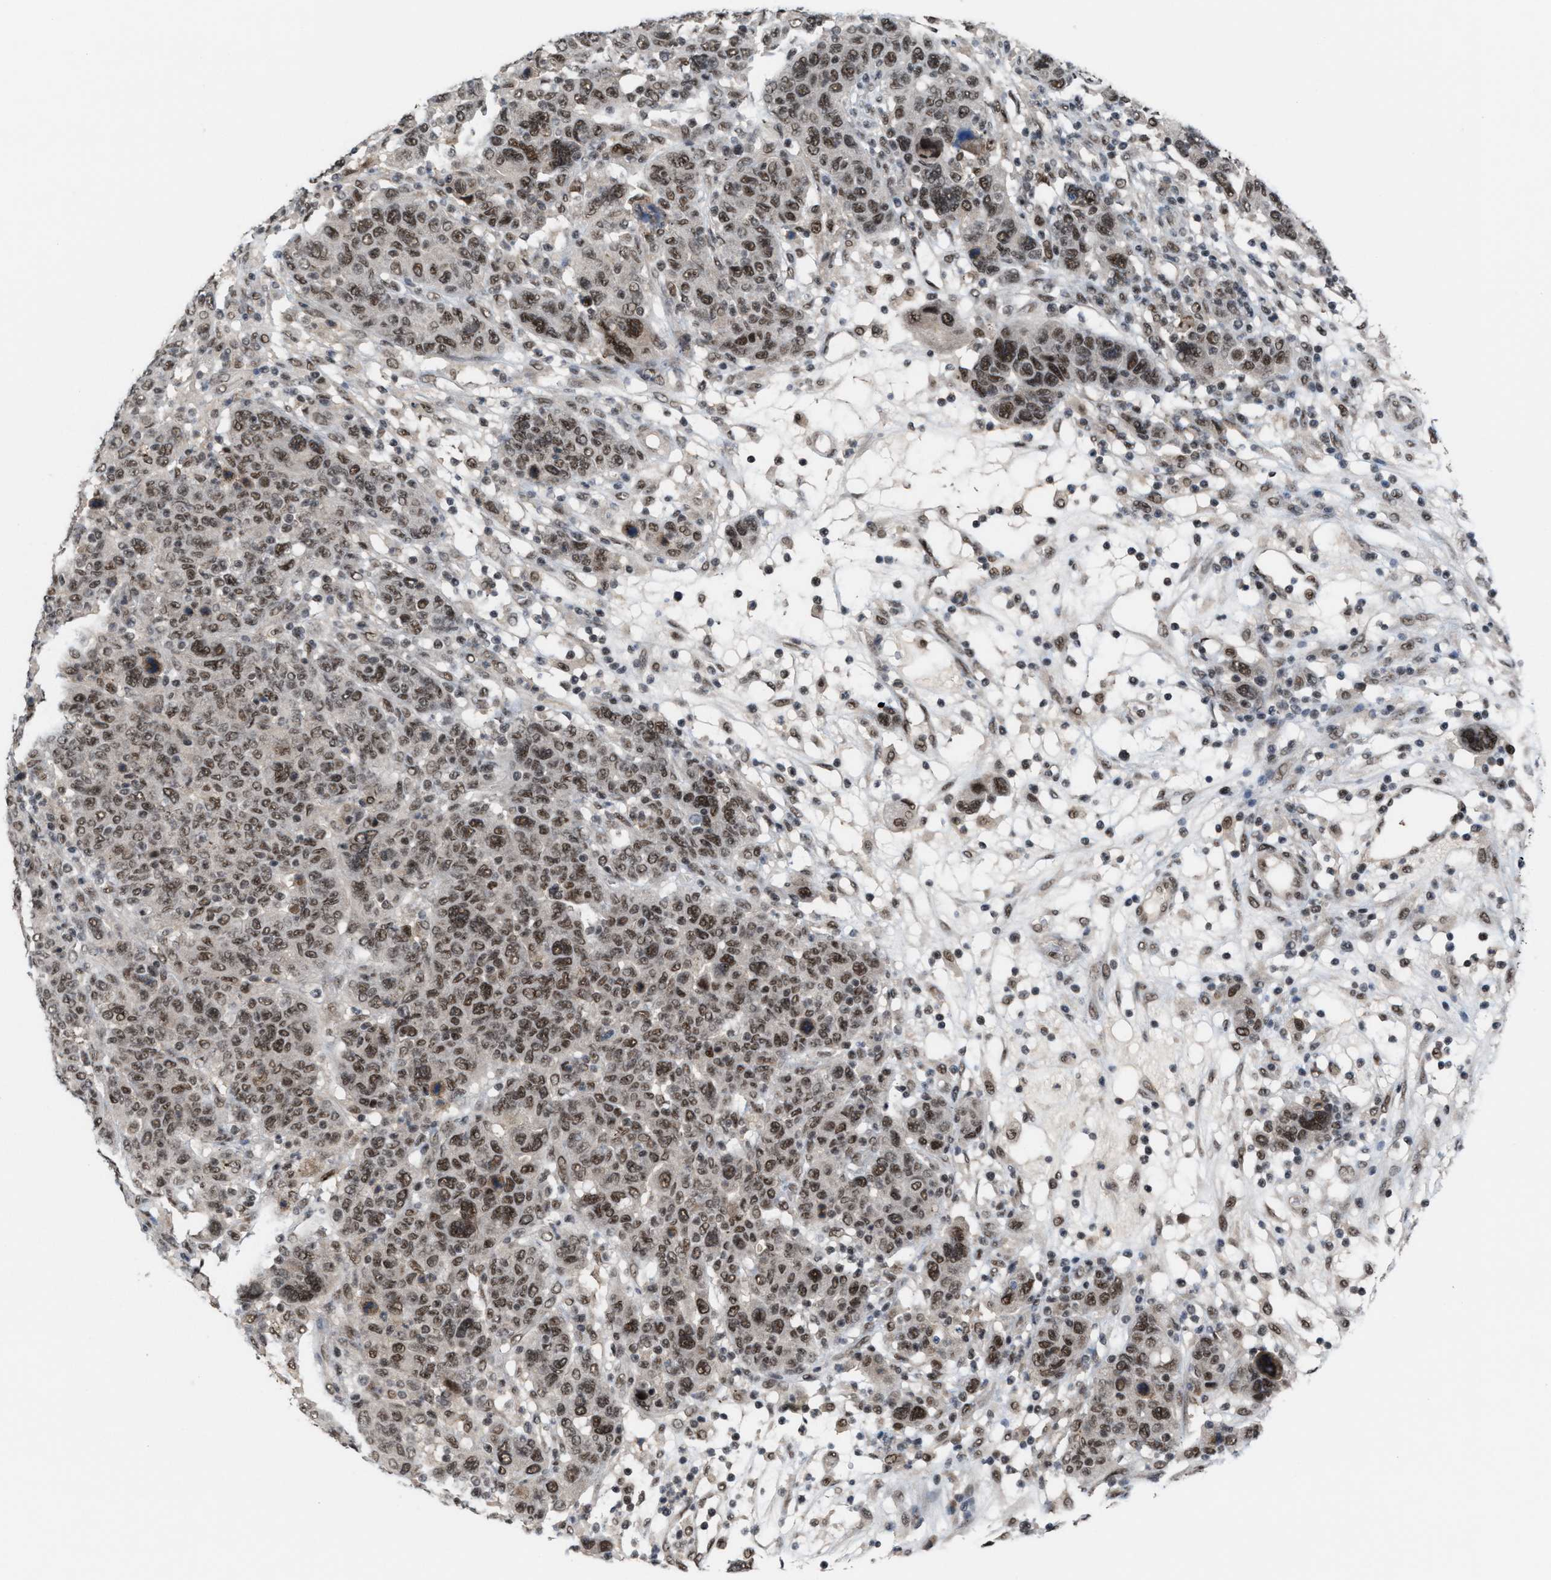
{"staining": {"intensity": "strong", "quantity": ">75%", "location": "nuclear"}, "tissue": "breast cancer", "cell_type": "Tumor cells", "image_type": "cancer", "snomed": [{"axis": "morphology", "description": "Duct carcinoma"}, {"axis": "topography", "description": "Breast"}], "caption": "The histopathology image shows a brown stain indicating the presence of a protein in the nuclear of tumor cells in intraductal carcinoma (breast). The protein is stained brown, and the nuclei are stained in blue (DAB IHC with brightfield microscopy, high magnification).", "gene": "PRPF4", "patient": {"sex": "female", "age": 37}}